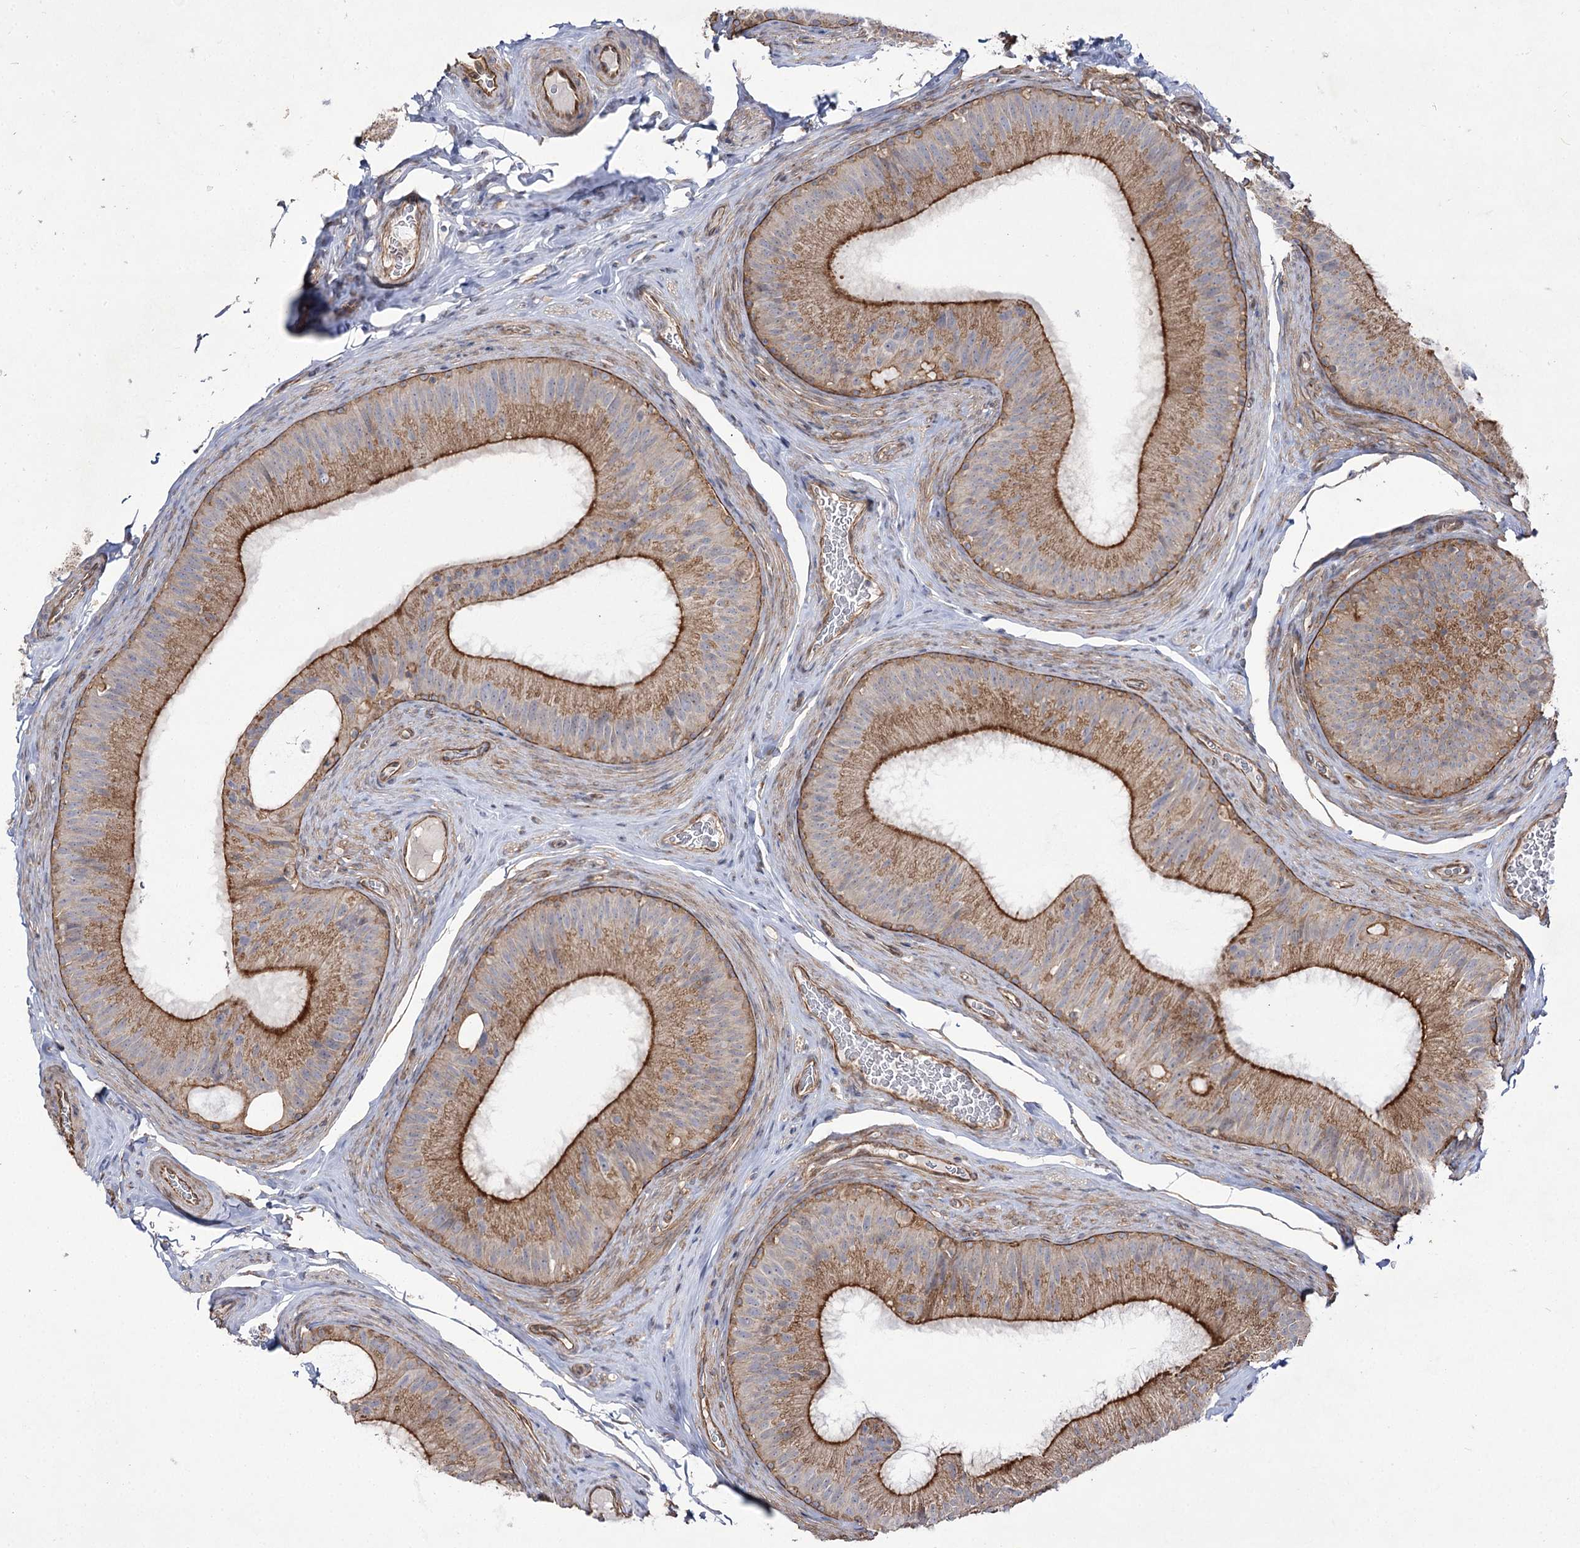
{"staining": {"intensity": "strong", "quantity": ">75%", "location": "cytoplasmic/membranous"}, "tissue": "epididymis", "cell_type": "Glandular cells", "image_type": "normal", "snomed": [{"axis": "morphology", "description": "Normal tissue, NOS"}, {"axis": "topography", "description": "Epididymis"}], "caption": "The micrograph shows staining of unremarkable epididymis, revealing strong cytoplasmic/membranous protein expression (brown color) within glandular cells.", "gene": "SH3BP5L", "patient": {"sex": "male", "age": 34}}